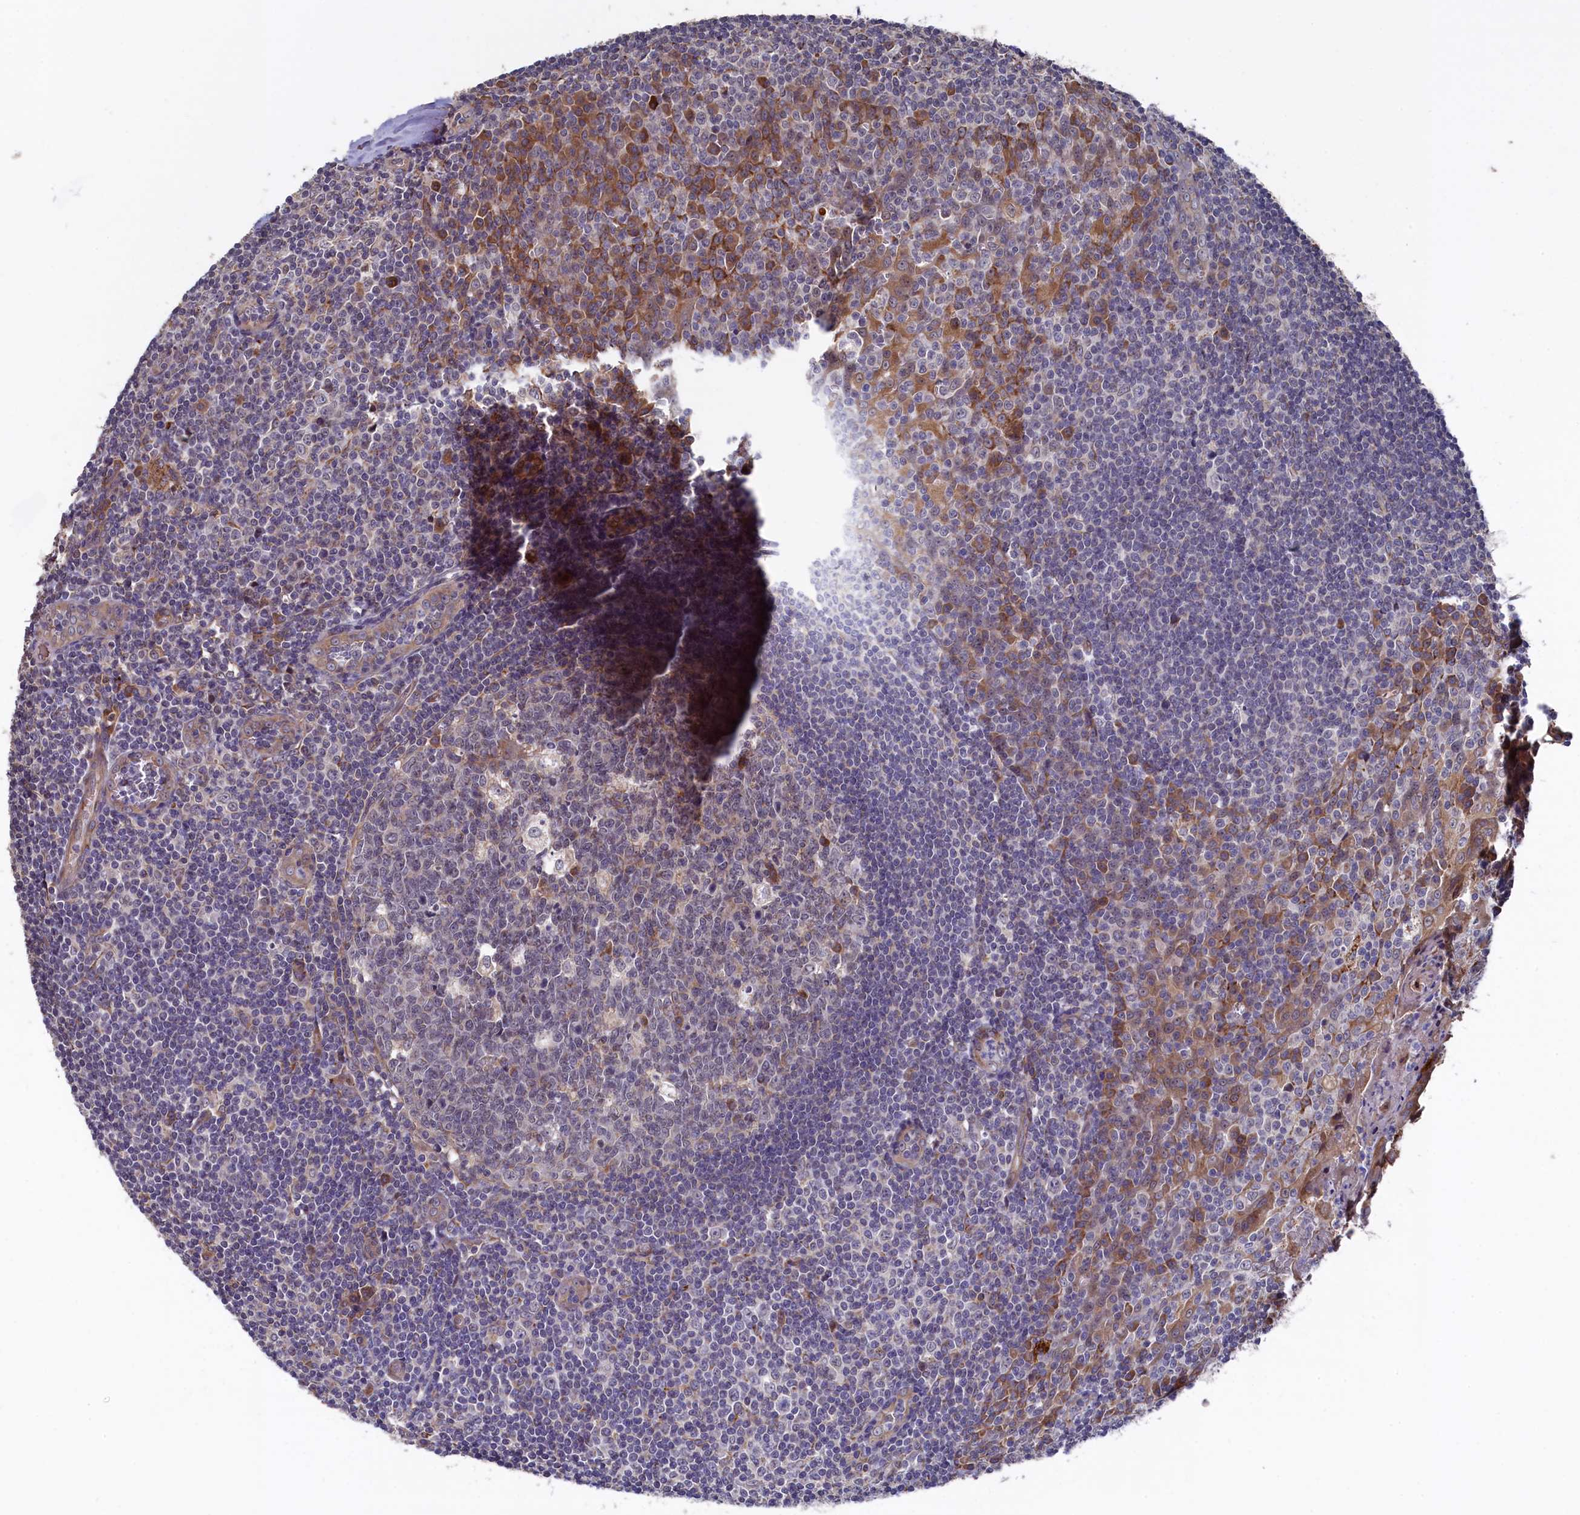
{"staining": {"intensity": "moderate", "quantity": "<25%", "location": "cytoplasmic/membranous"}, "tissue": "tonsil", "cell_type": "Germinal center cells", "image_type": "normal", "snomed": [{"axis": "morphology", "description": "Normal tissue, NOS"}, {"axis": "topography", "description": "Tonsil"}], "caption": "An immunohistochemistry (IHC) histopathology image of unremarkable tissue is shown. Protein staining in brown shows moderate cytoplasmic/membranous positivity in tonsil within germinal center cells. (DAB (3,3'-diaminobenzidine) IHC, brown staining for protein, blue staining for nuclei).", "gene": "SLC12A4", "patient": {"sex": "male", "age": 27}}